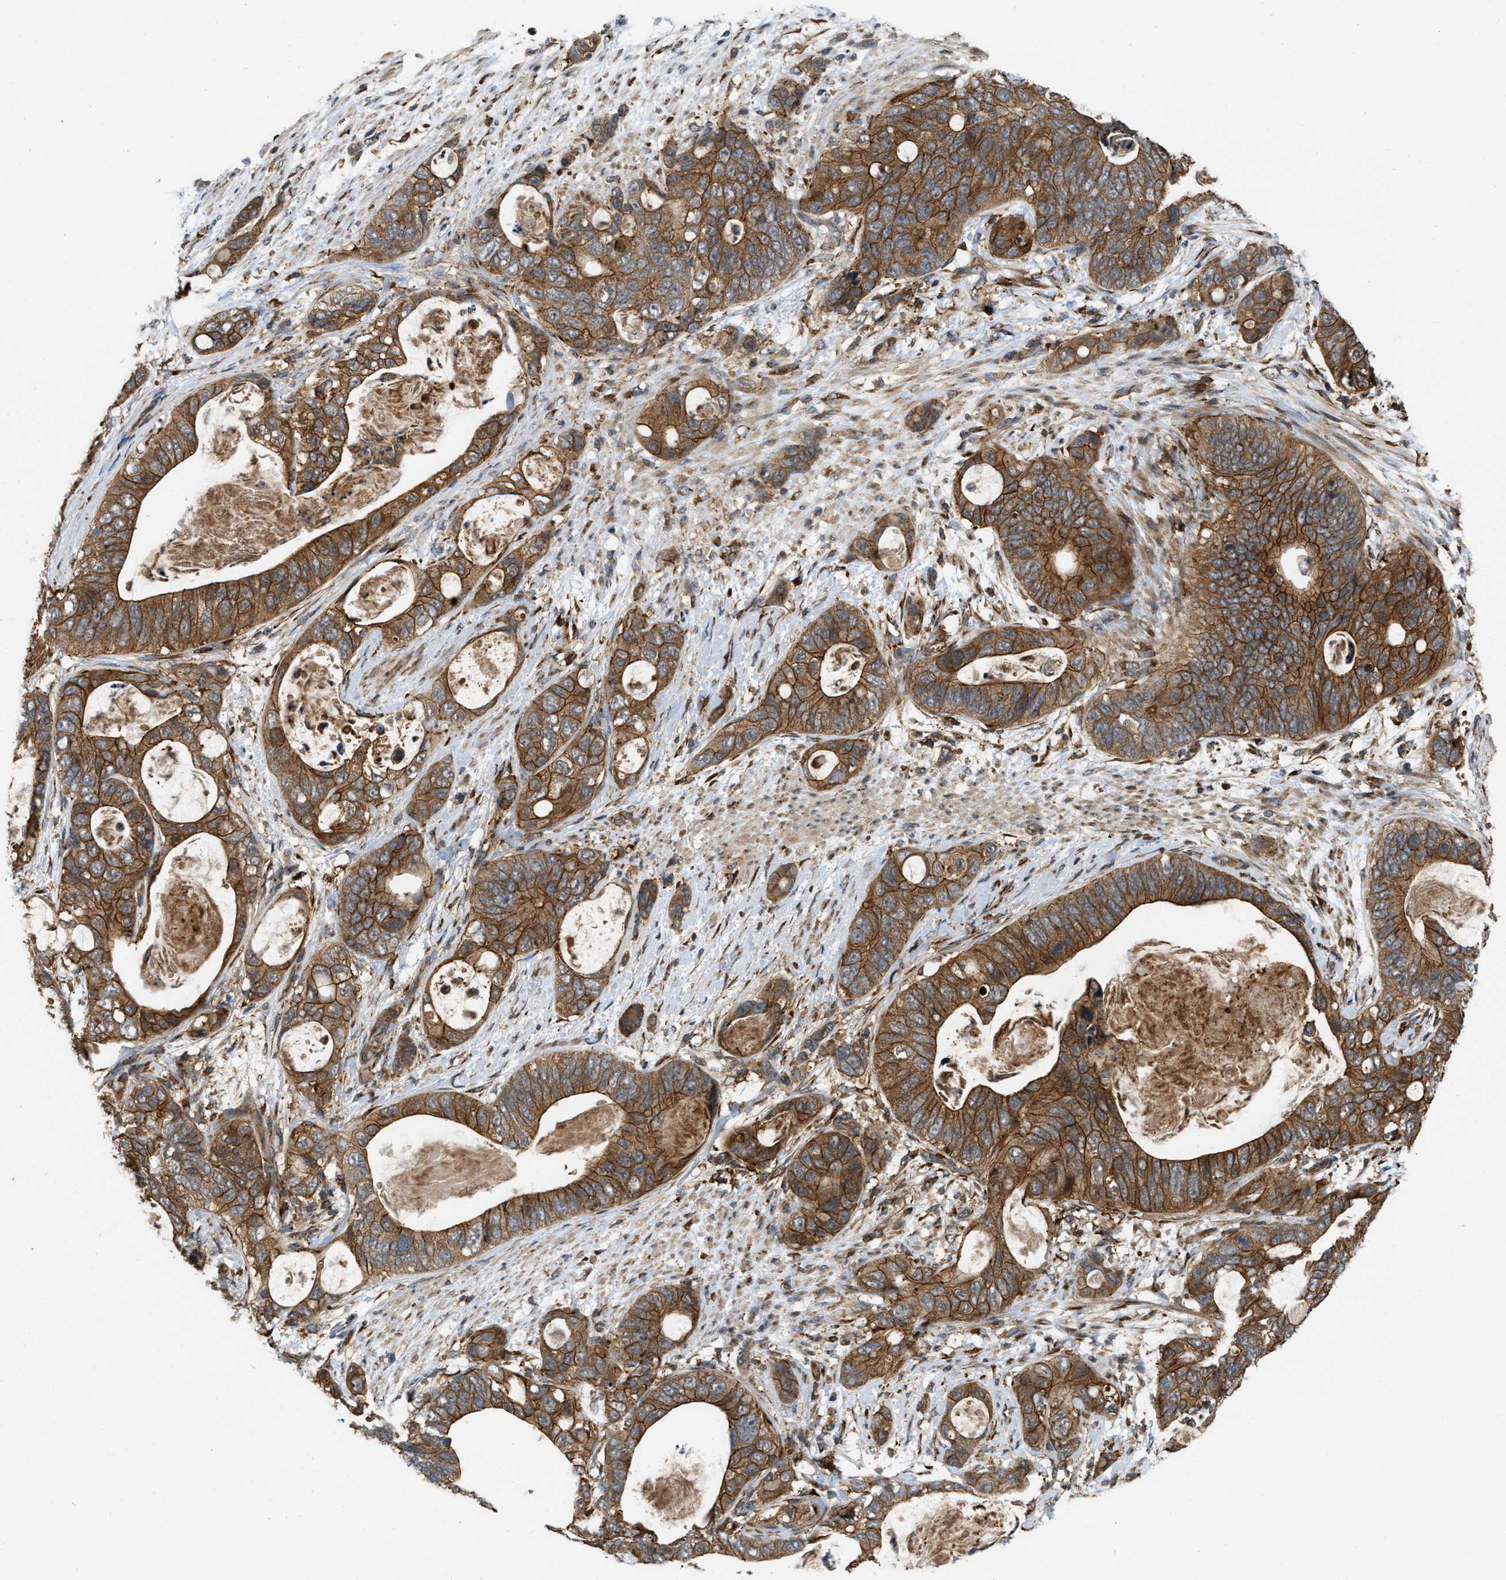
{"staining": {"intensity": "strong", "quantity": ">75%", "location": "cytoplasmic/membranous"}, "tissue": "stomach cancer", "cell_type": "Tumor cells", "image_type": "cancer", "snomed": [{"axis": "morphology", "description": "Normal tissue, NOS"}, {"axis": "morphology", "description": "Adenocarcinoma, NOS"}, {"axis": "topography", "description": "Stomach"}], "caption": "This is a photomicrograph of immunohistochemistry (IHC) staining of stomach adenocarcinoma, which shows strong positivity in the cytoplasmic/membranous of tumor cells.", "gene": "IQCE", "patient": {"sex": "female", "age": 89}}